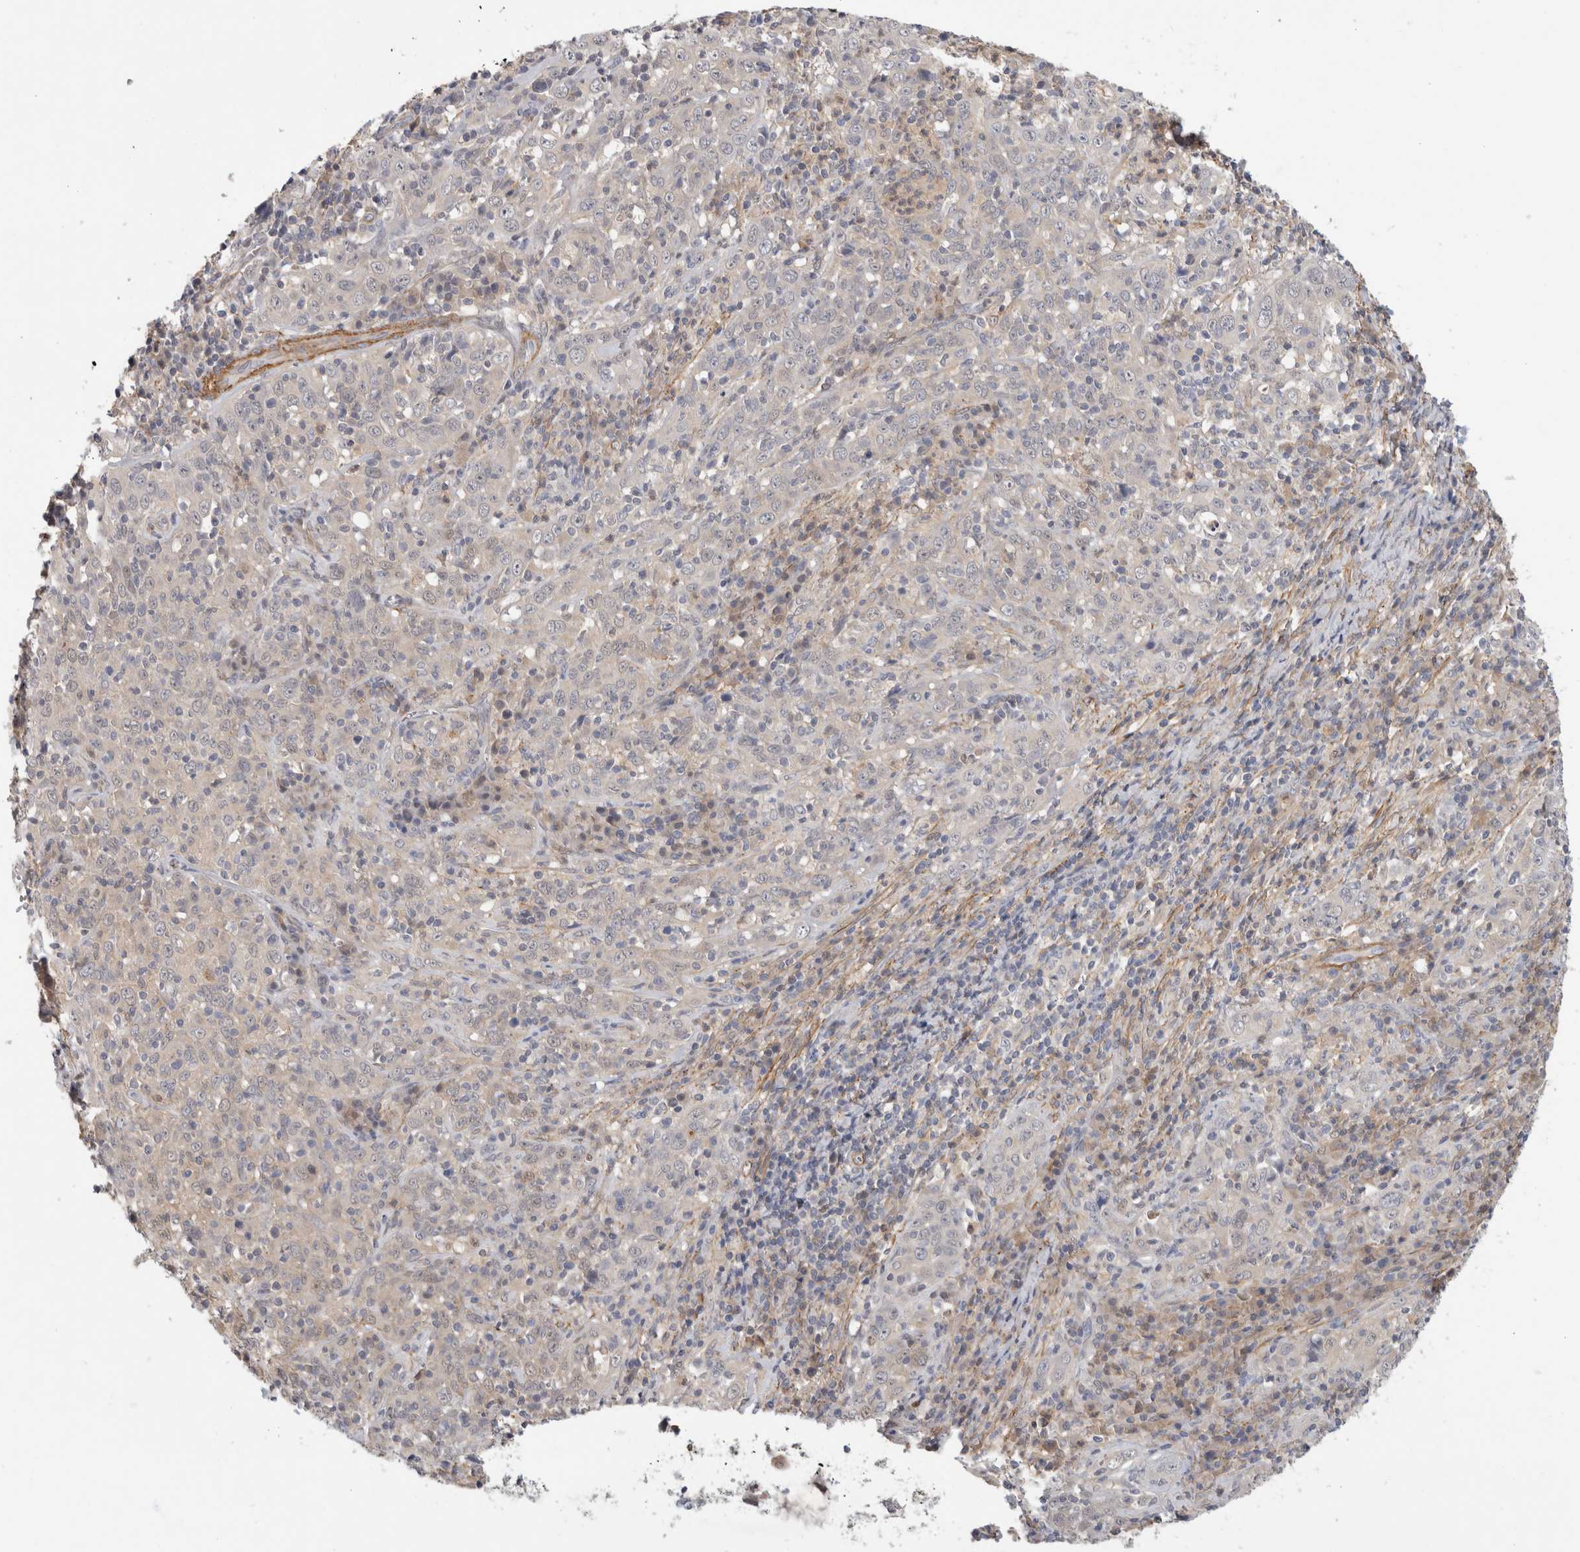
{"staining": {"intensity": "negative", "quantity": "none", "location": "none"}, "tissue": "cervical cancer", "cell_type": "Tumor cells", "image_type": "cancer", "snomed": [{"axis": "morphology", "description": "Squamous cell carcinoma, NOS"}, {"axis": "topography", "description": "Cervix"}], "caption": "This is an immunohistochemistry (IHC) photomicrograph of squamous cell carcinoma (cervical). There is no expression in tumor cells.", "gene": "PGM1", "patient": {"sex": "female", "age": 46}}